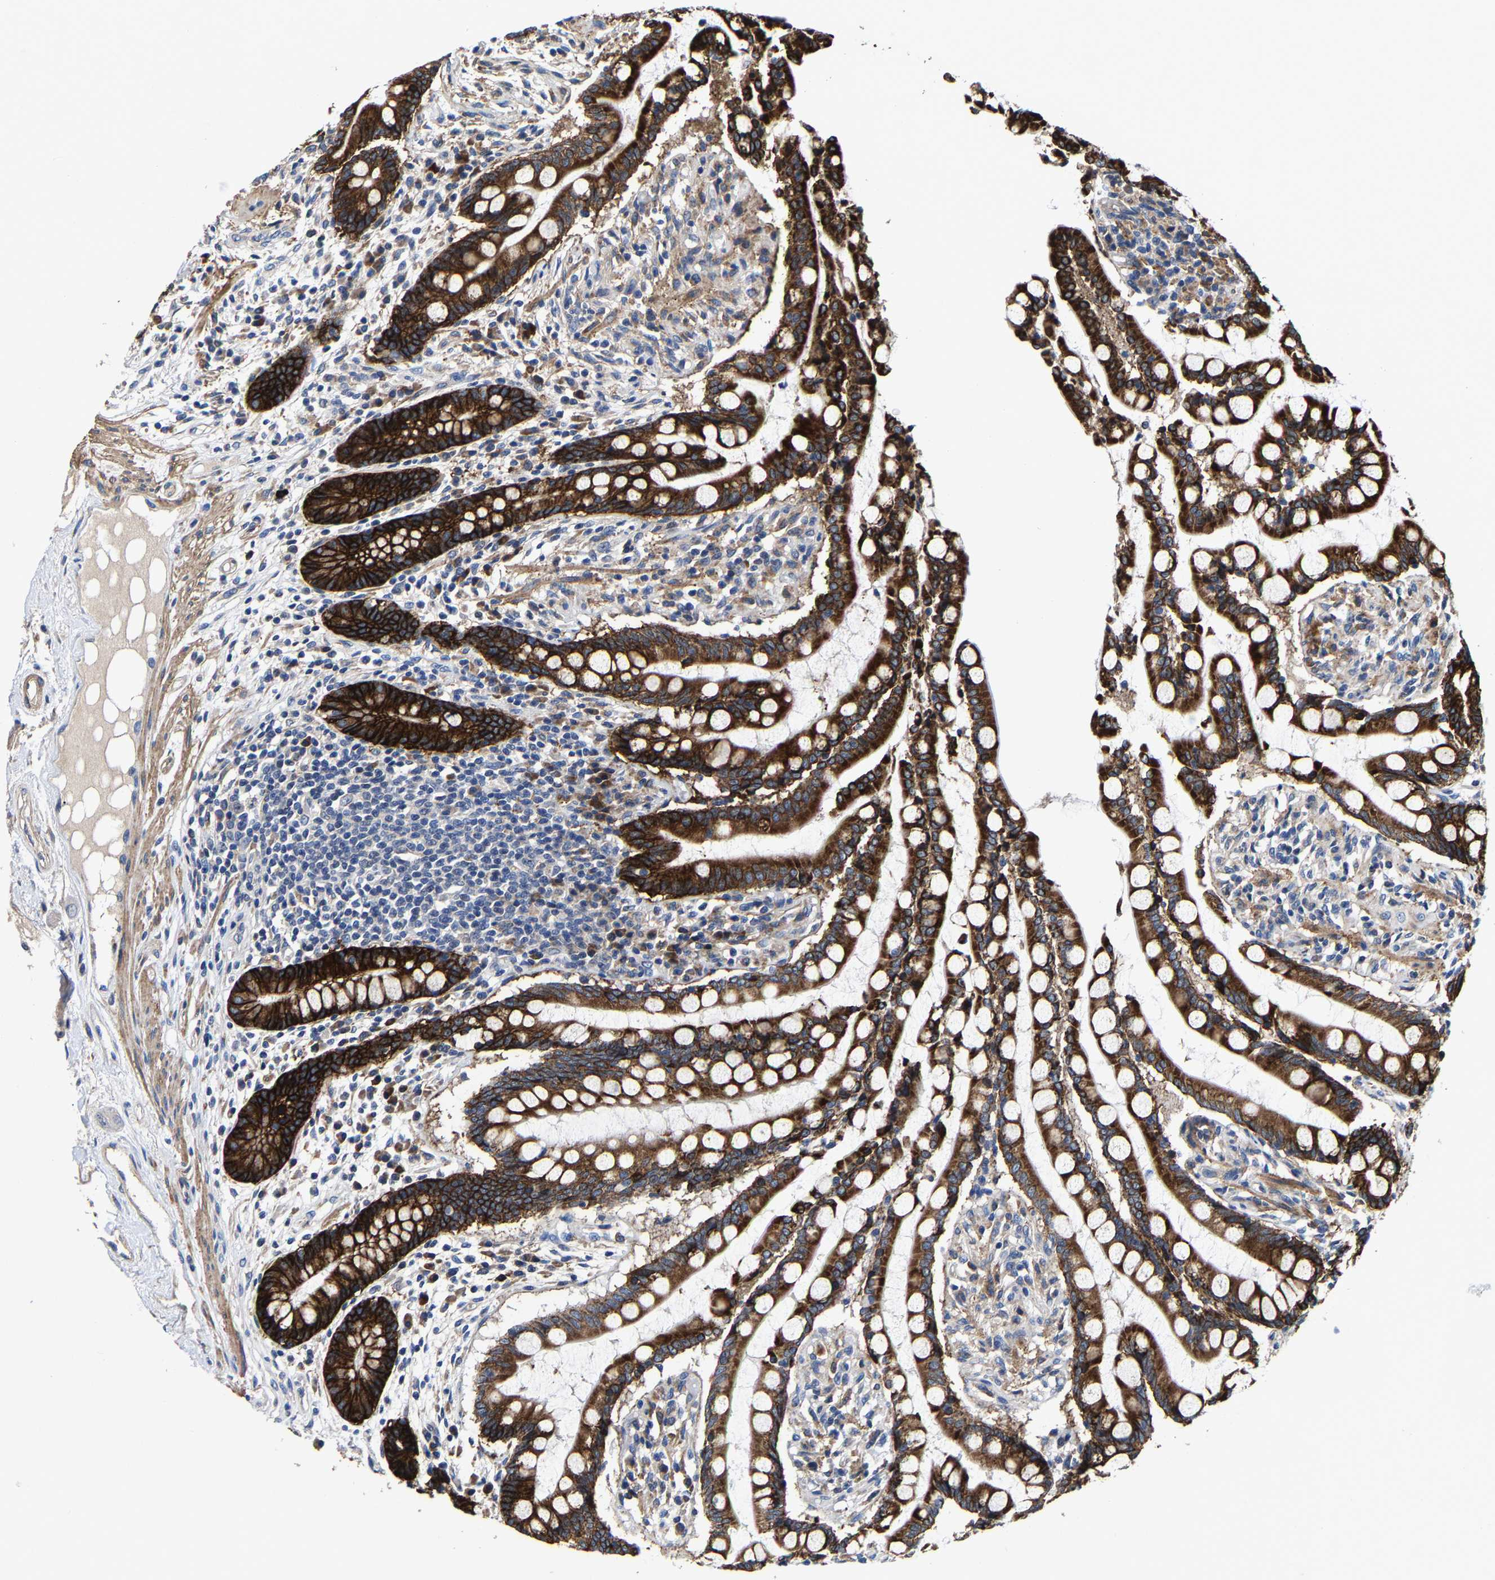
{"staining": {"intensity": "weak", "quantity": ">75%", "location": "cytoplasmic/membranous"}, "tissue": "colon", "cell_type": "Endothelial cells", "image_type": "normal", "snomed": [{"axis": "morphology", "description": "Normal tissue, NOS"}, {"axis": "topography", "description": "Colon"}], "caption": "Endothelial cells show weak cytoplasmic/membranous staining in about >75% of cells in normal colon.", "gene": "SLC12A2", "patient": {"sex": "male", "age": 73}}